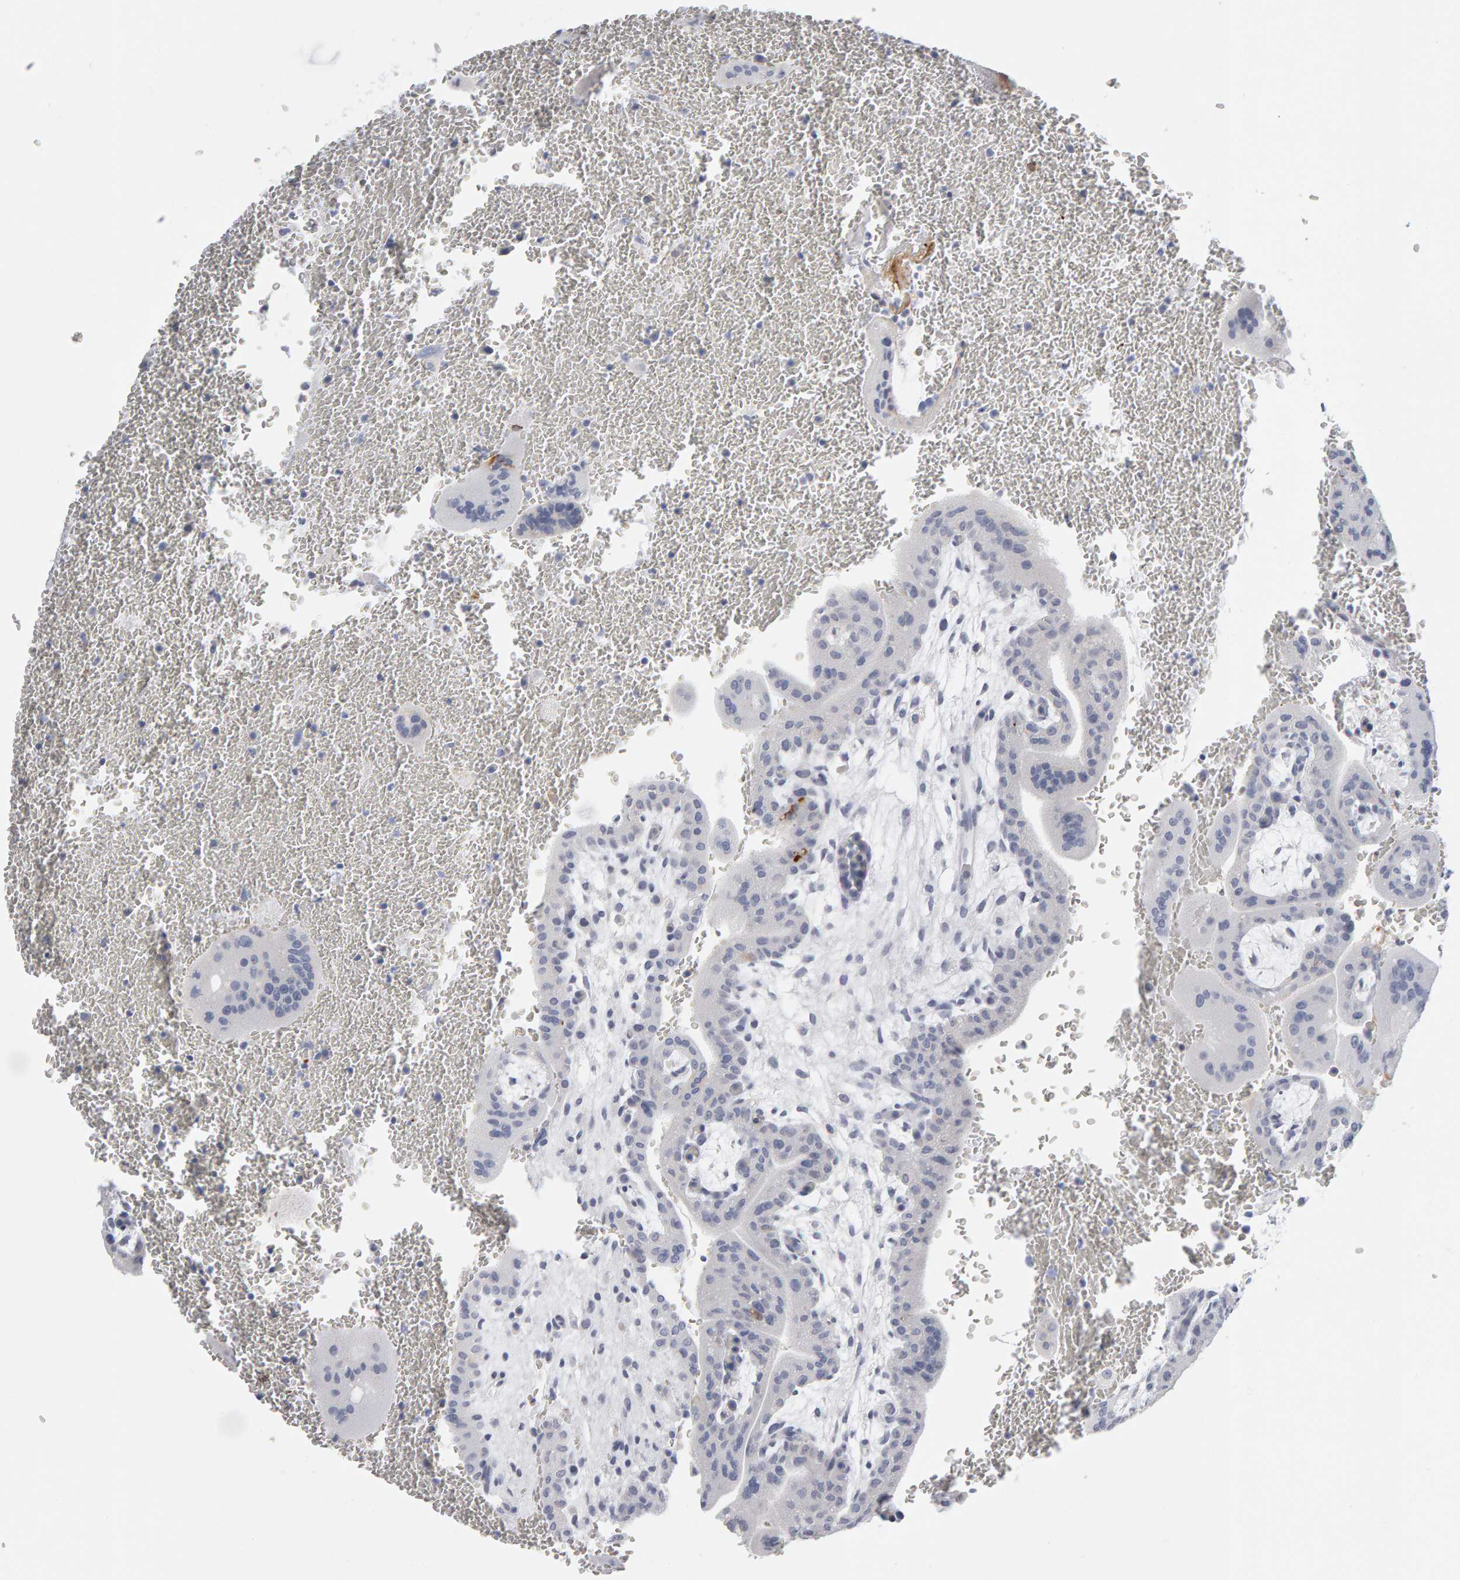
{"staining": {"intensity": "negative", "quantity": "none", "location": "none"}, "tissue": "placenta", "cell_type": "Decidual cells", "image_type": "normal", "snomed": [{"axis": "morphology", "description": "Normal tissue, NOS"}, {"axis": "topography", "description": "Placenta"}], "caption": "Image shows no significant protein positivity in decidual cells of benign placenta. (Brightfield microscopy of DAB (3,3'-diaminobenzidine) immunohistochemistry at high magnification).", "gene": "CTH", "patient": {"sex": "female", "age": 35}}